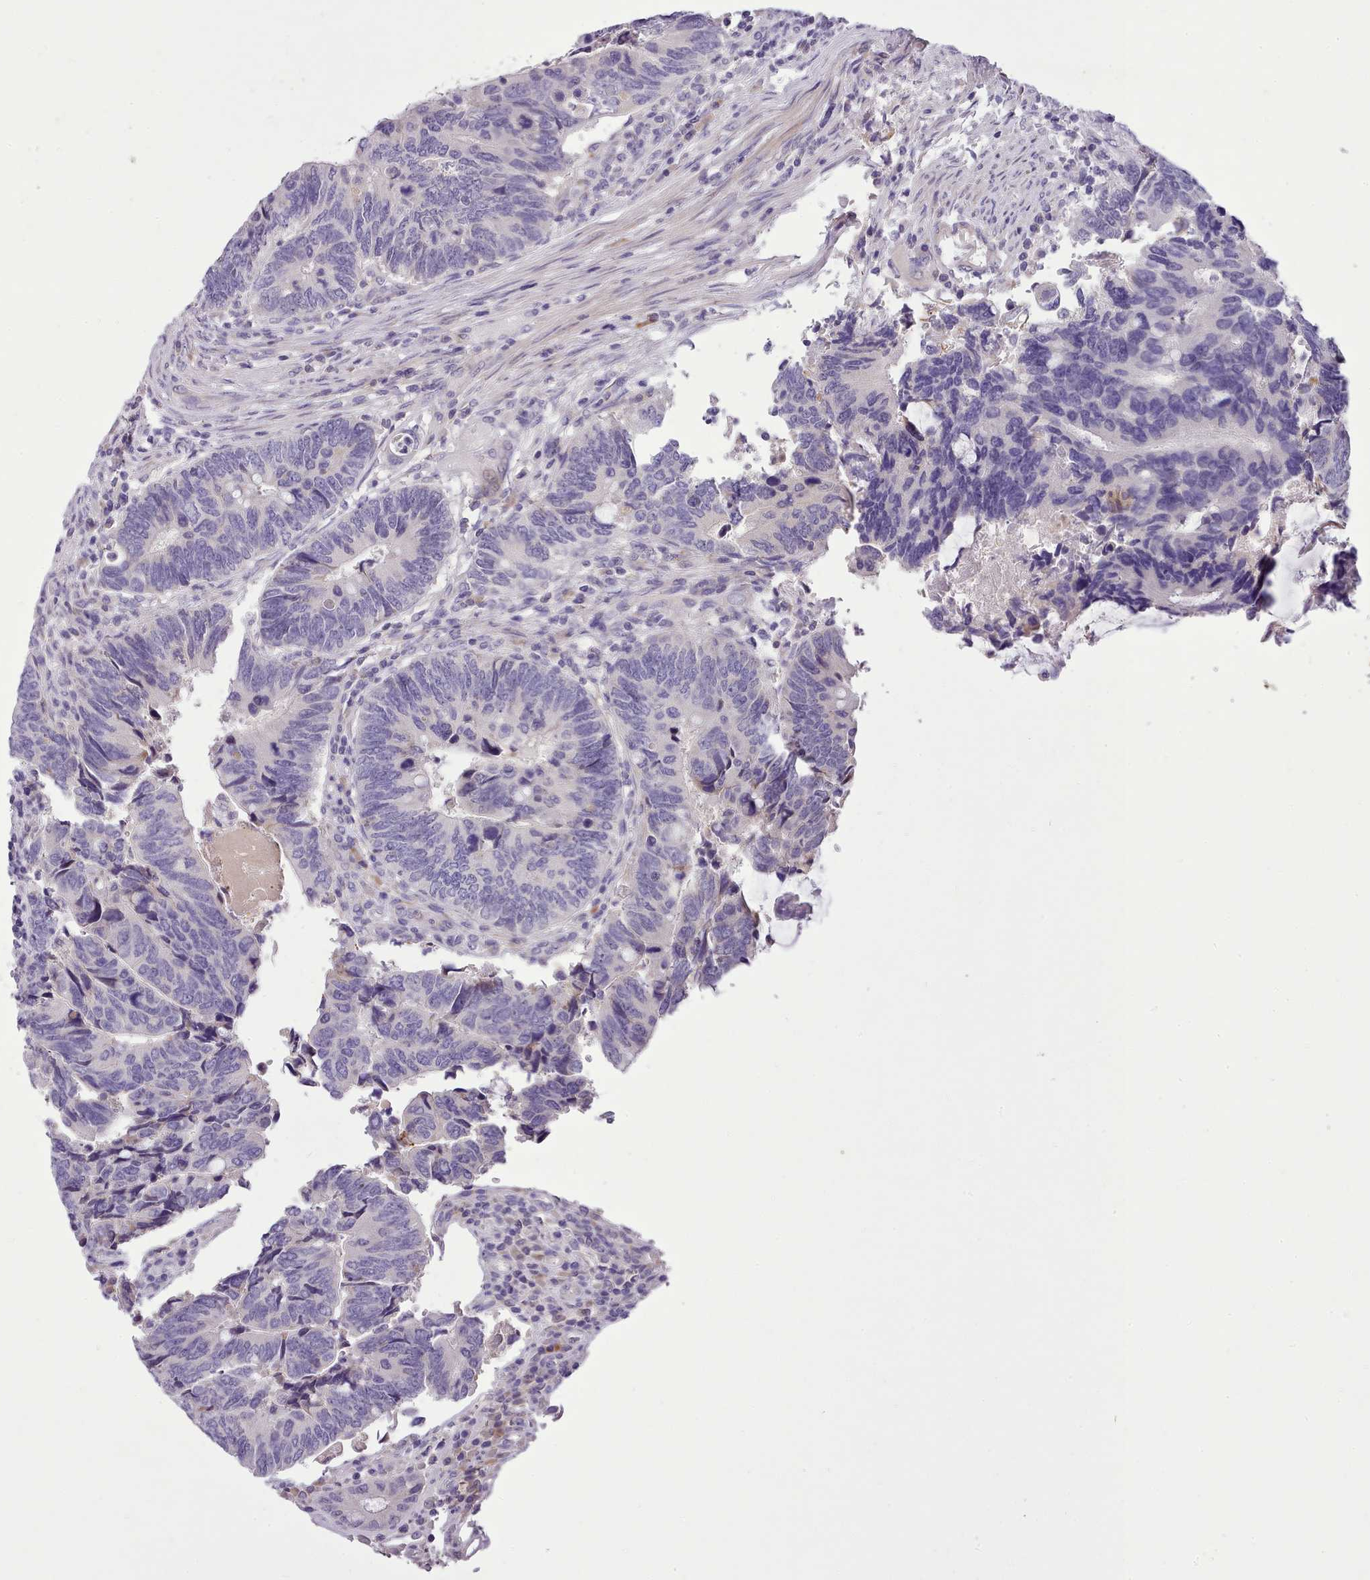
{"staining": {"intensity": "negative", "quantity": "none", "location": "none"}, "tissue": "colorectal cancer", "cell_type": "Tumor cells", "image_type": "cancer", "snomed": [{"axis": "morphology", "description": "Adenocarcinoma, NOS"}, {"axis": "topography", "description": "Colon"}], "caption": "There is no significant positivity in tumor cells of colorectal adenocarcinoma.", "gene": "FAM83E", "patient": {"sex": "male", "age": 87}}